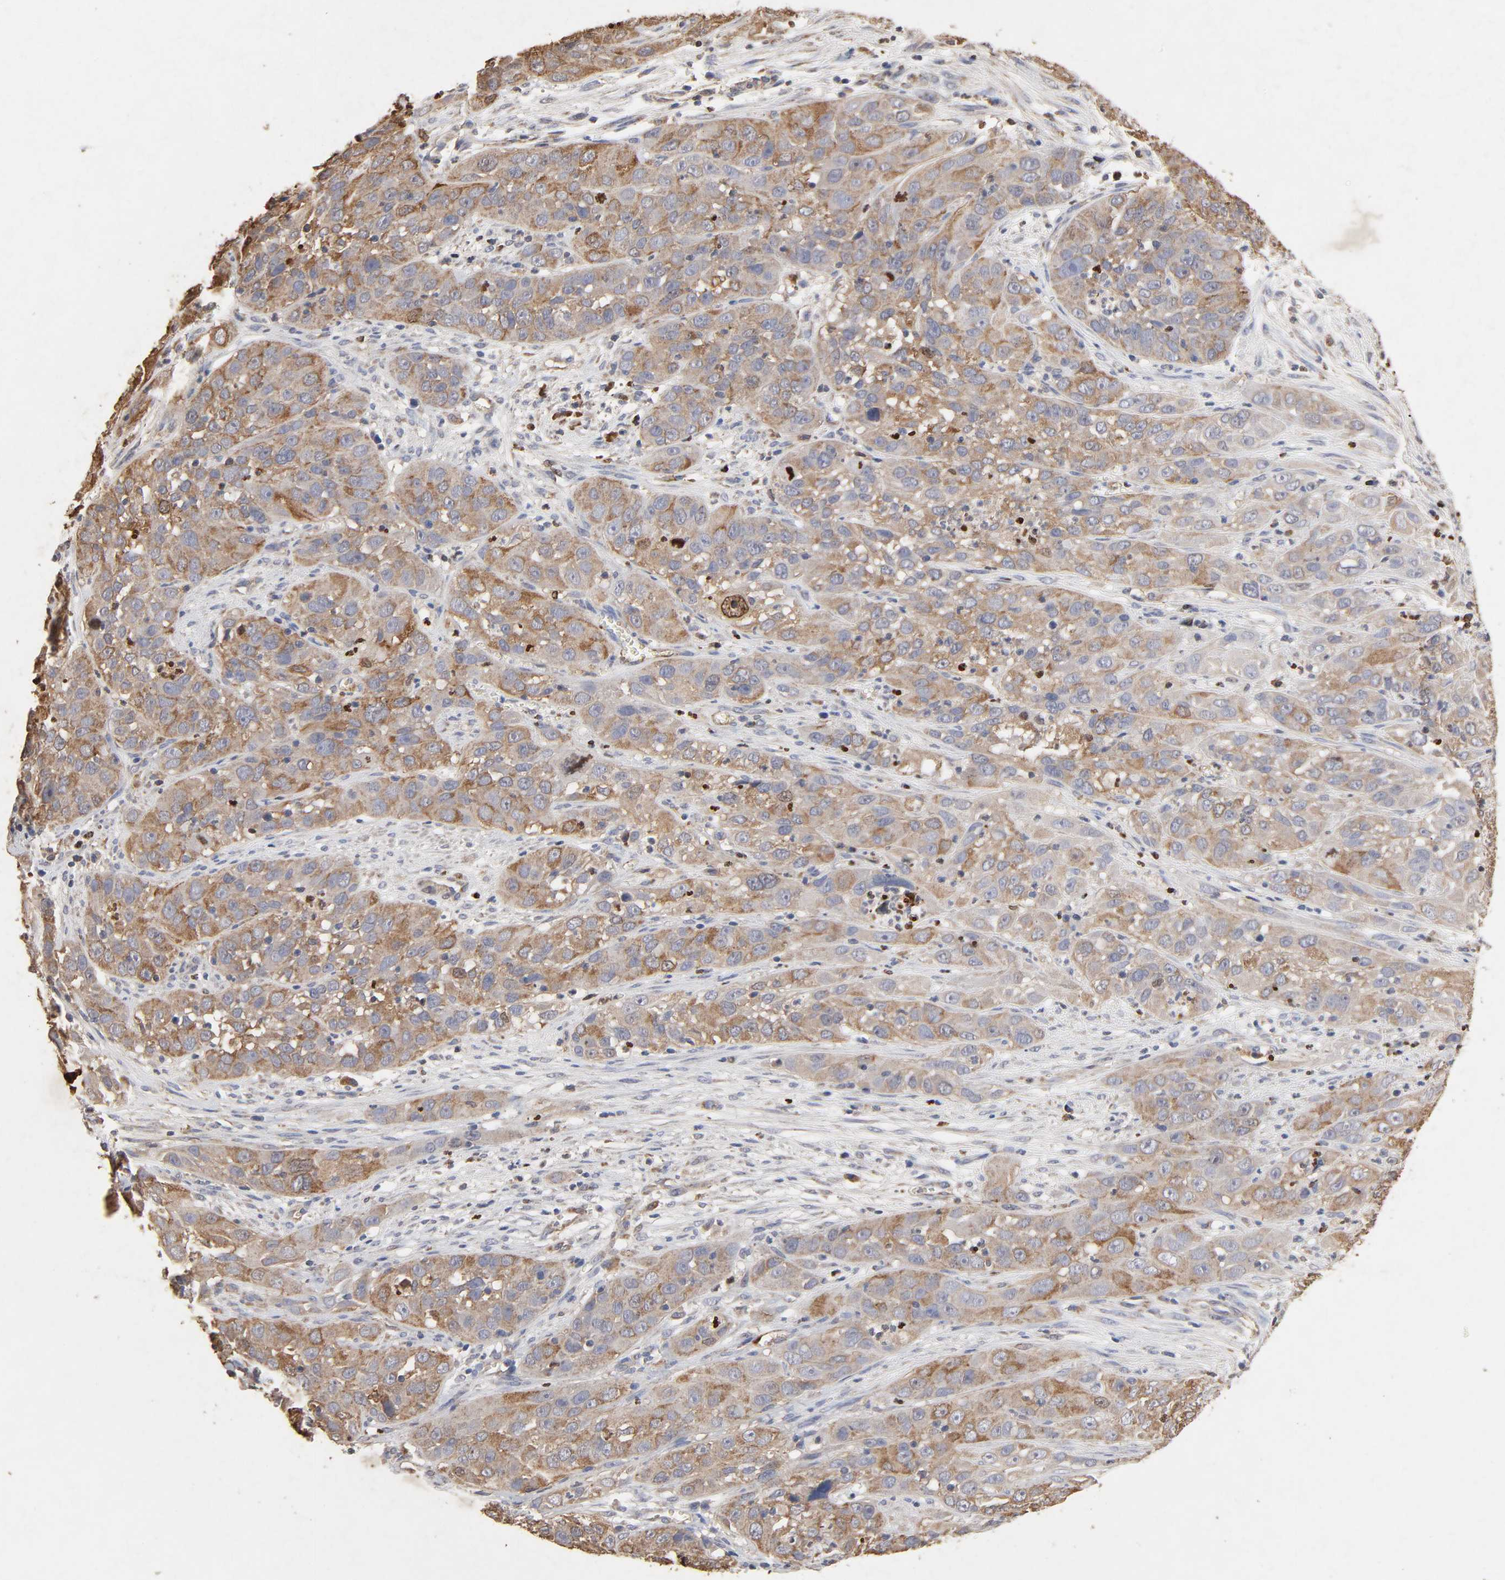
{"staining": {"intensity": "strong", "quantity": "25%-75%", "location": "cytoplasmic/membranous"}, "tissue": "cervical cancer", "cell_type": "Tumor cells", "image_type": "cancer", "snomed": [{"axis": "morphology", "description": "Squamous cell carcinoma, NOS"}, {"axis": "topography", "description": "Cervix"}], "caption": "Cervical squamous cell carcinoma stained with a brown dye demonstrates strong cytoplasmic/membranous positive staining in about 25%-75% of tumor cells.", "gene": "CYCS", "patient": {"sex": "female", "age": 32}}